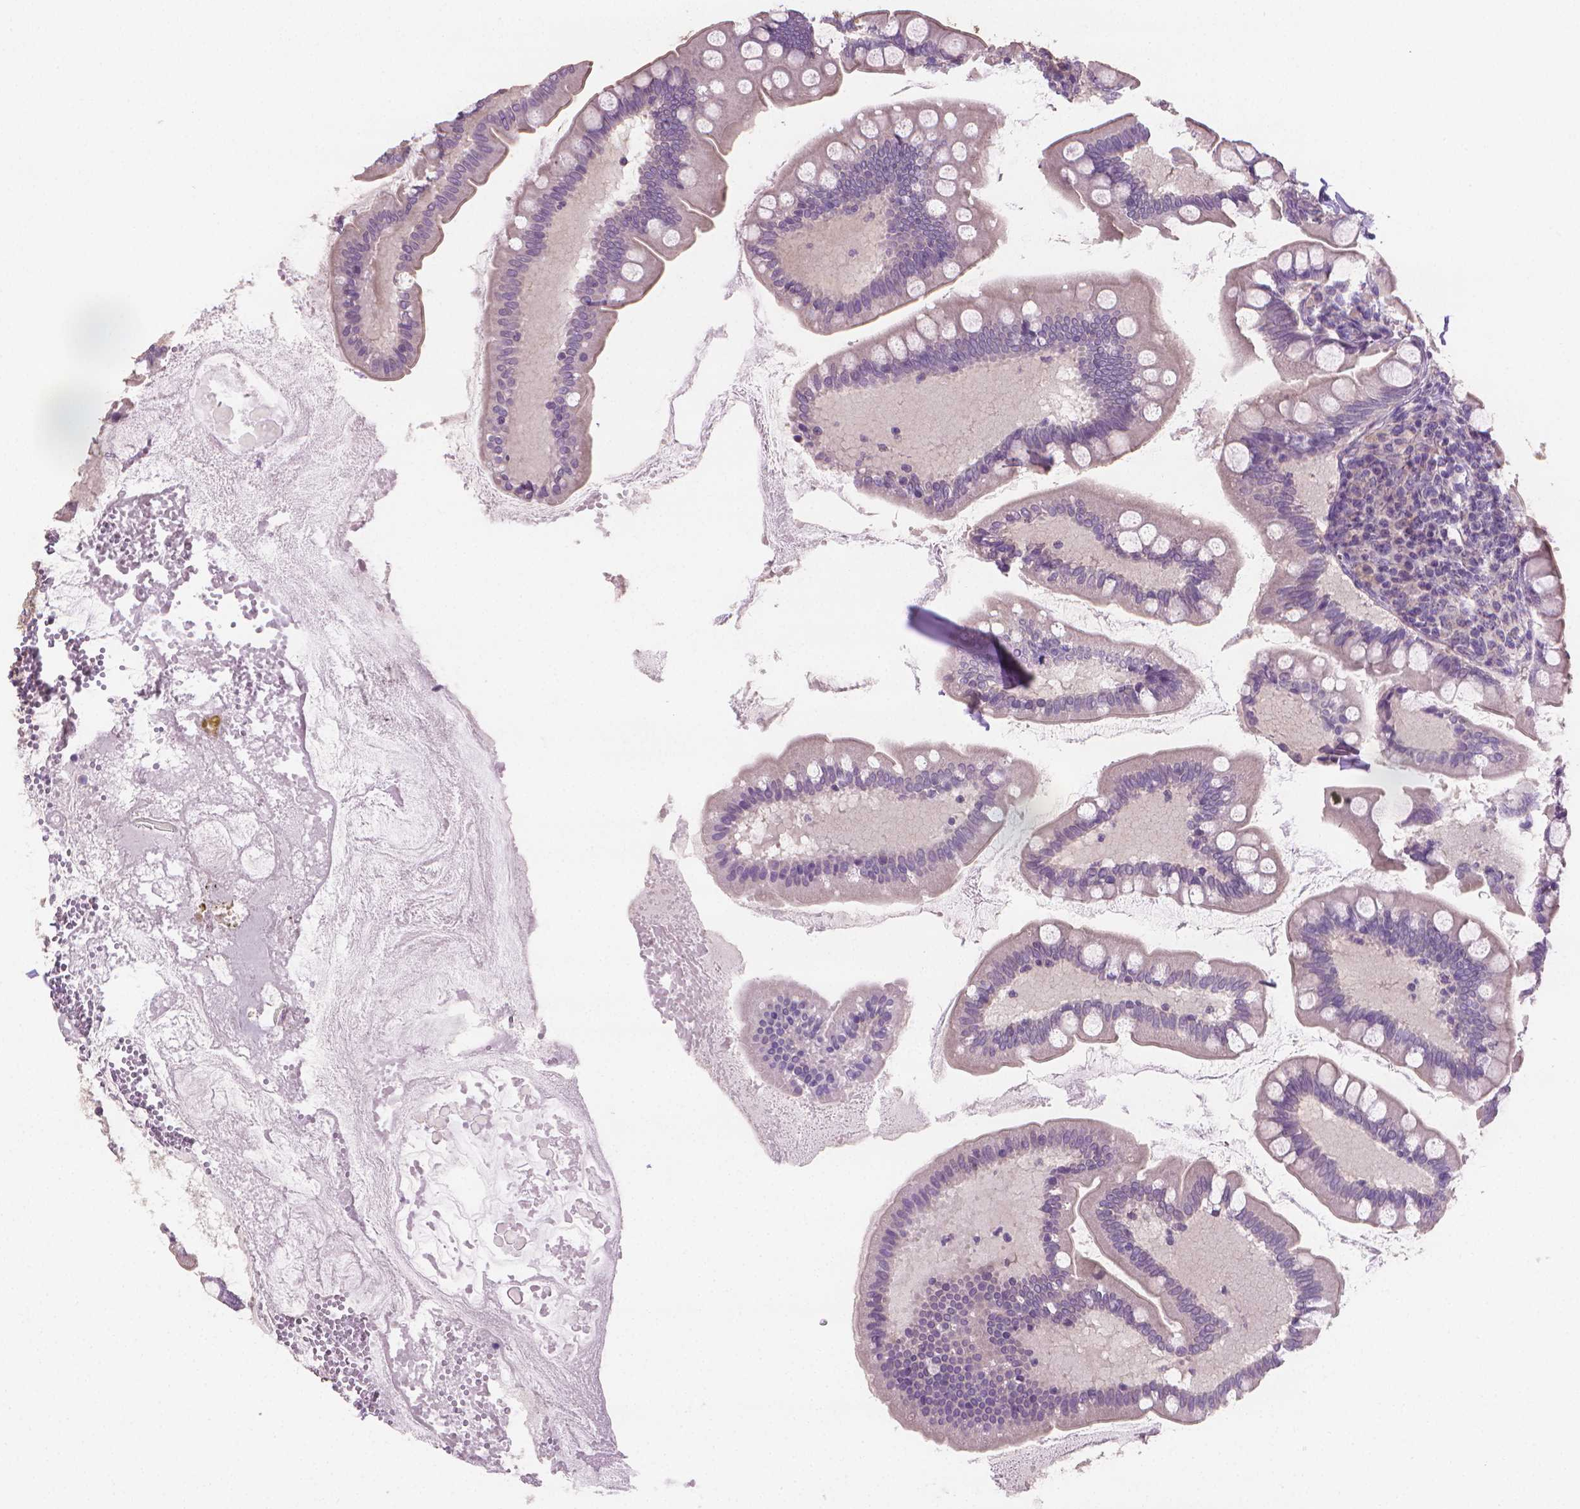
{"staining": {"intensity": "negative", "quantity": "none", "location": "none"}, "tissue": "small intestine", "cell_type": "Glandular cells", "image_type": "normal", "snomed": [{"axis": "morphology", "description": "Normal tissue, NOS"}, {"axis": "topography", "description": "Small intestine"}], "caption": "DAB immunohistochemical staining of unremarkable small intestine displays no significant expression in glandular cells.", "gene": "CATIP", "patient": {"sex": "female", "age": 56}}